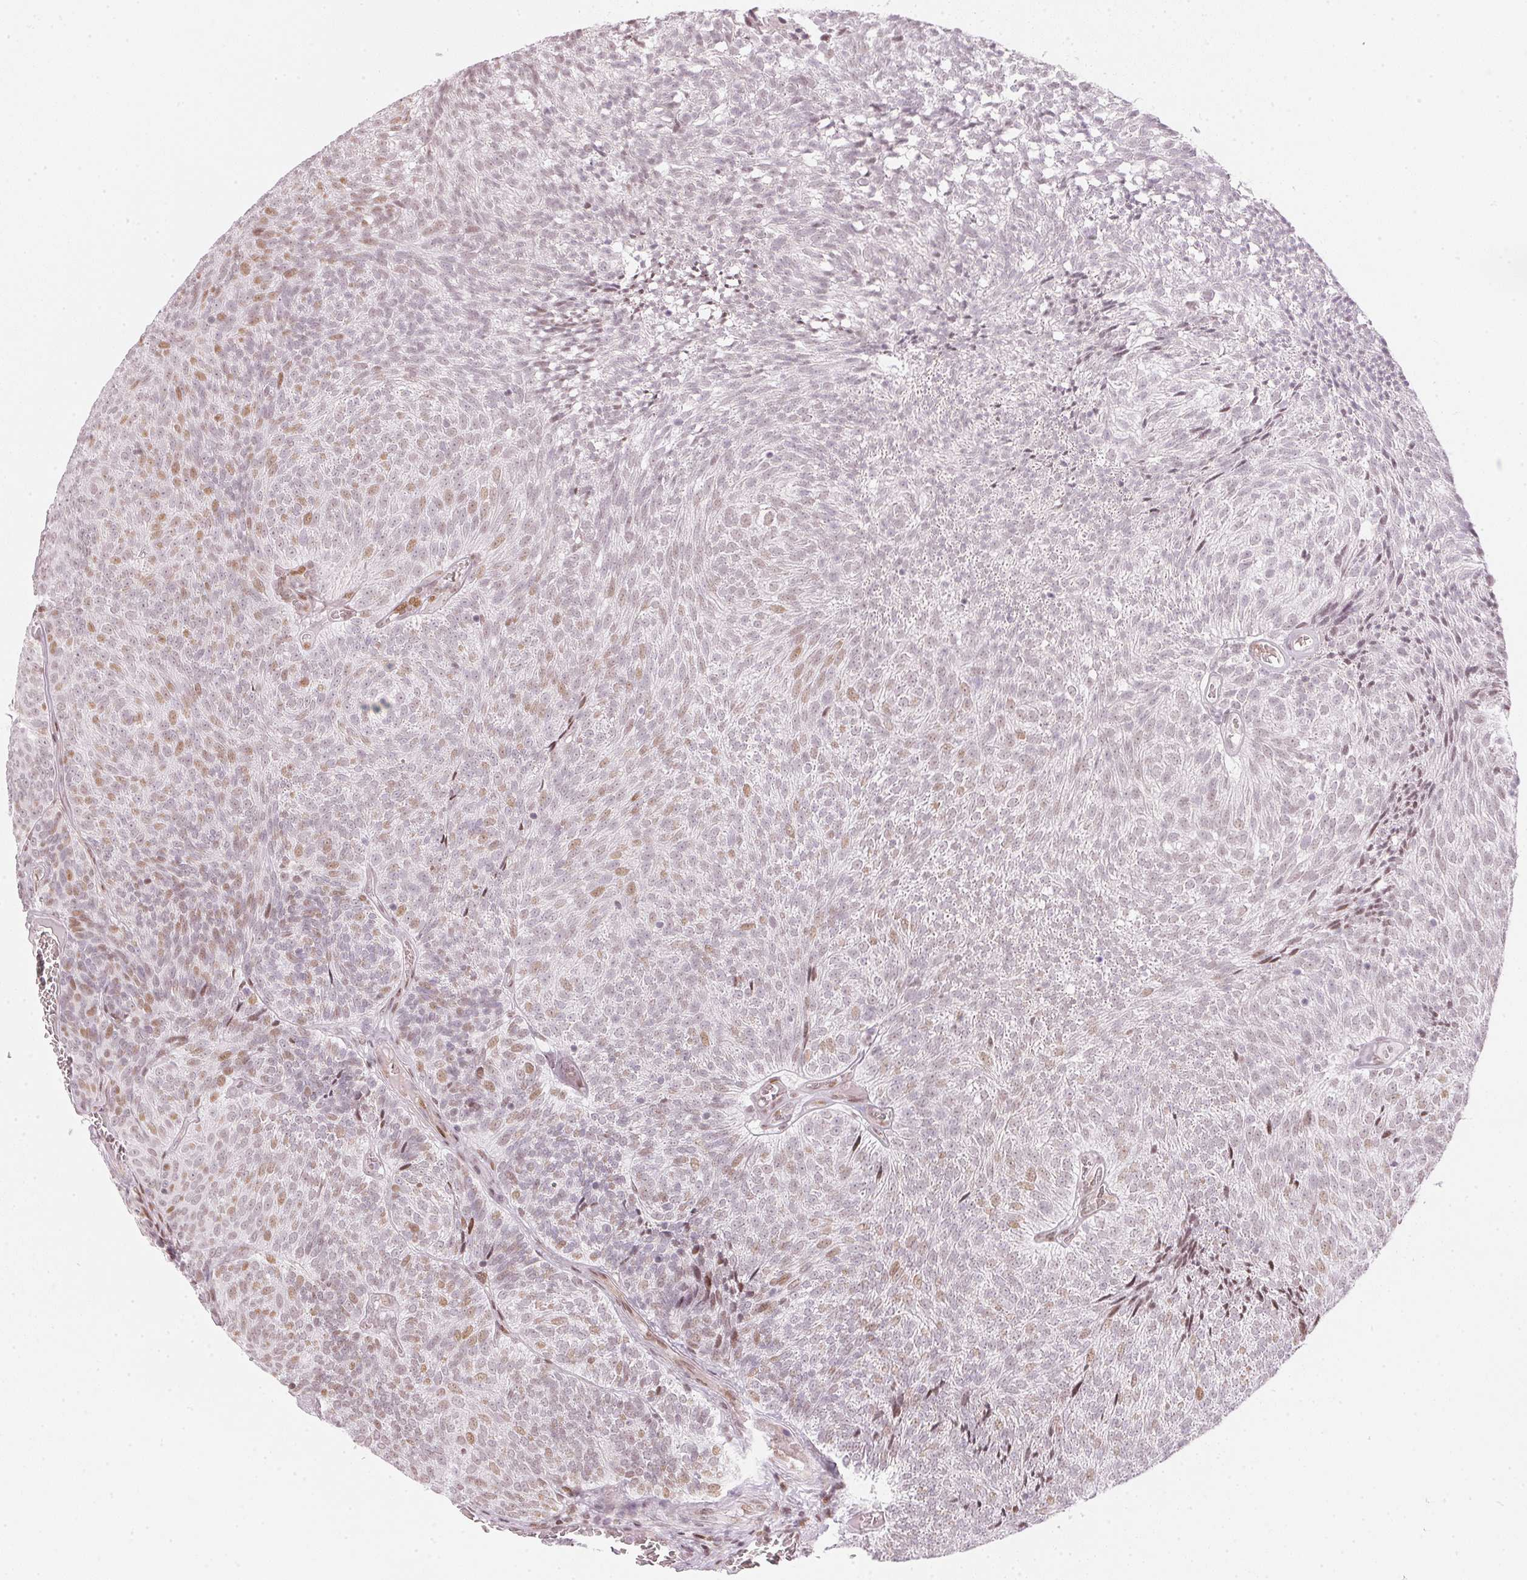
{"staining": {"intensity": "moderate", "quantity": "<25%", "location": "nuclear"}, "tissue": "urothelial cancer", "cell_type": "Tumor cells", "image_type": "cancer", "snomed": [{"axis": "morphology", "description": "Urothelial carcinoma, Low grade"}, {"axis": "topography", "description": "Urinary bladder"}], "caption": "Urothelial cancer stained with immunohistochemistry reveals moderate nuclear positivity in about <25% of tumor cells.", "gene": "KAT6A", "patient": {"sex": "male", "age": 77}}